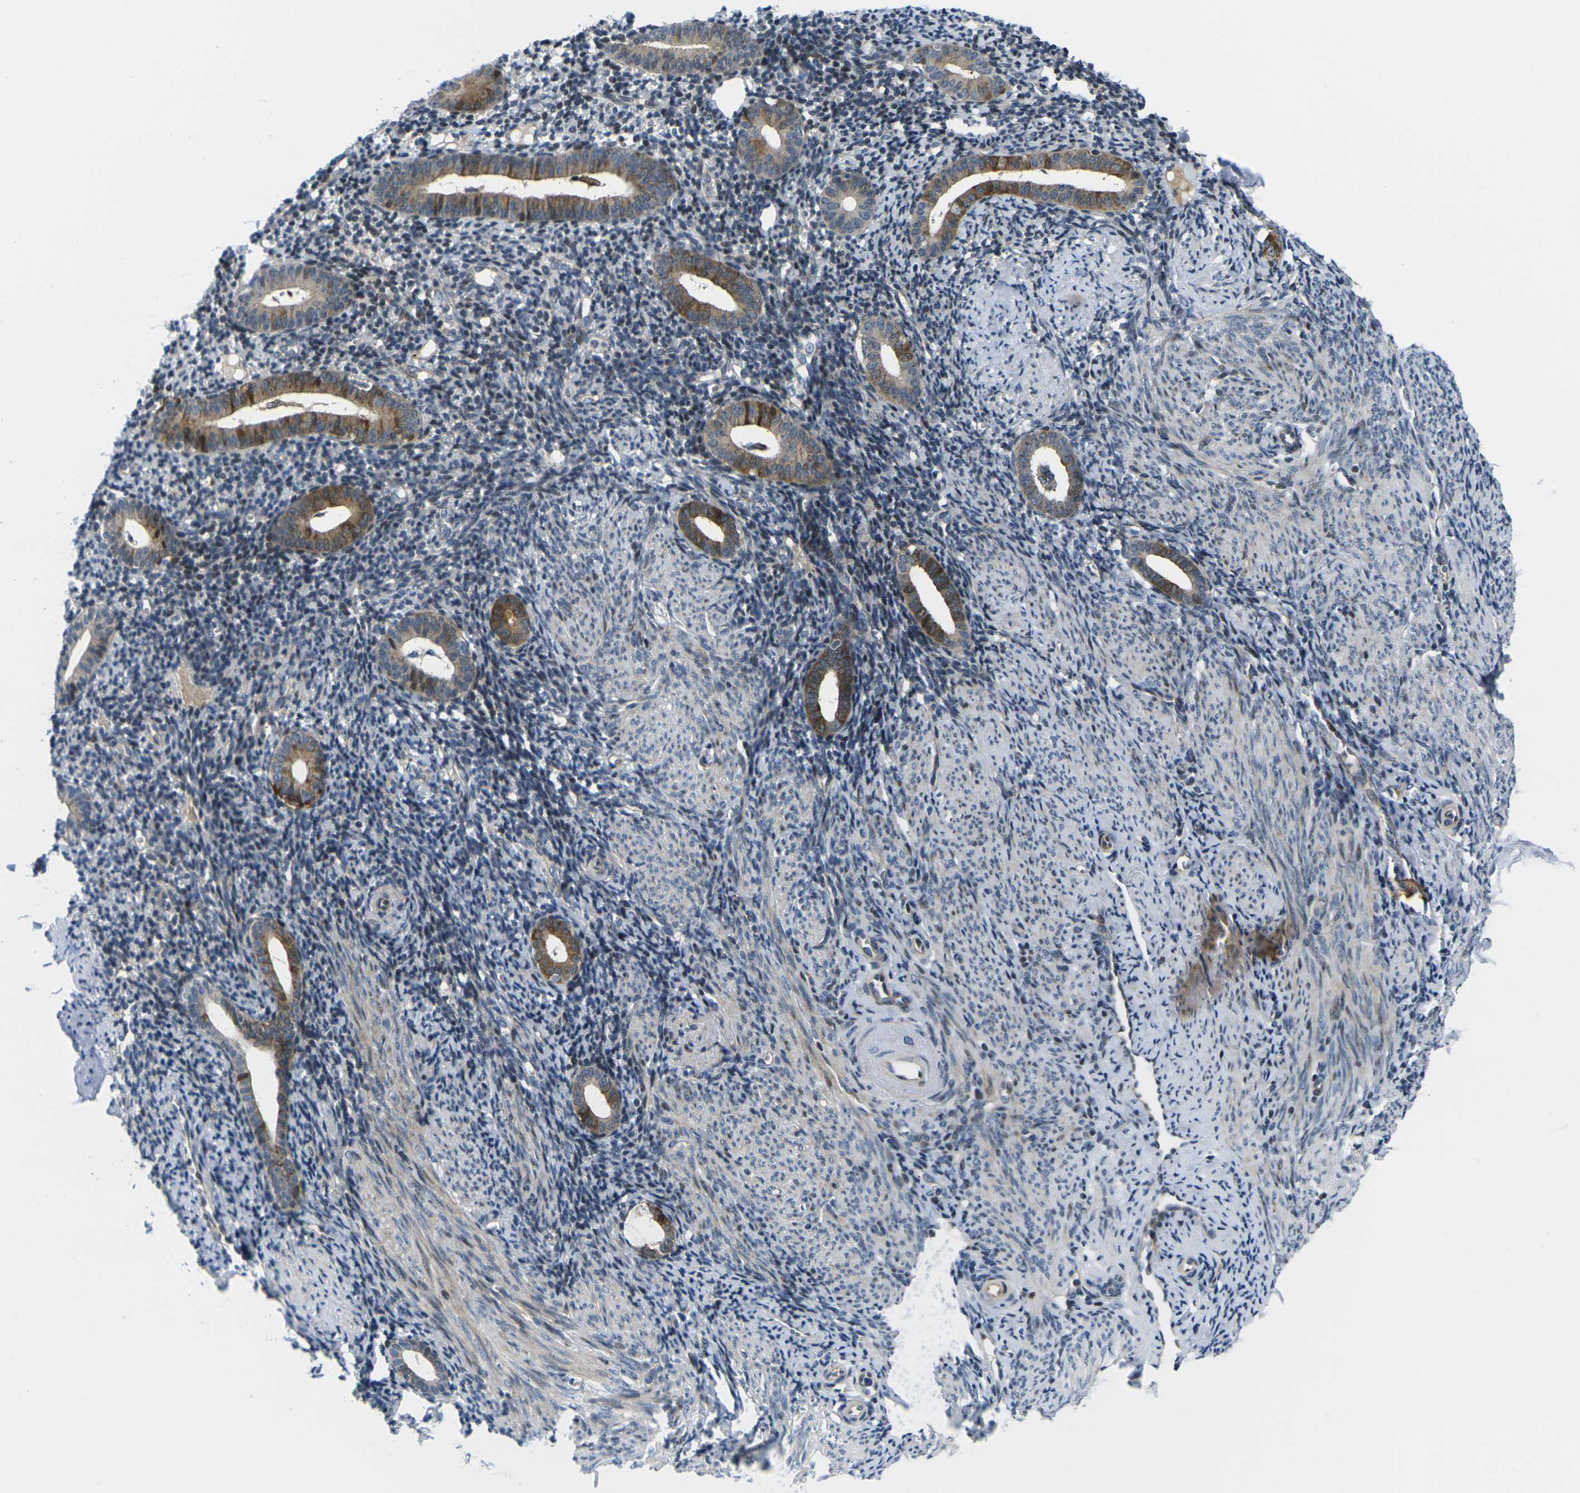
{"staining": {"intensity": "negative", "quantity": "none", "location": "none"}, "tissue": "endometrium", "cell_type": "Cells in endometrial stroma", "image_type": "normal", "snomed": [{"axis": "morphology", "description": "Normal tissue, NOS"}, {"axis": "topography", "description": "Endometrium"}], "caption": "Protein analysis of unremarkable endometrium reveals no significant staining in cells in endometrial stroma.", "gene": "ROBO2", "patient": {"sex": "female", "age": 50}}